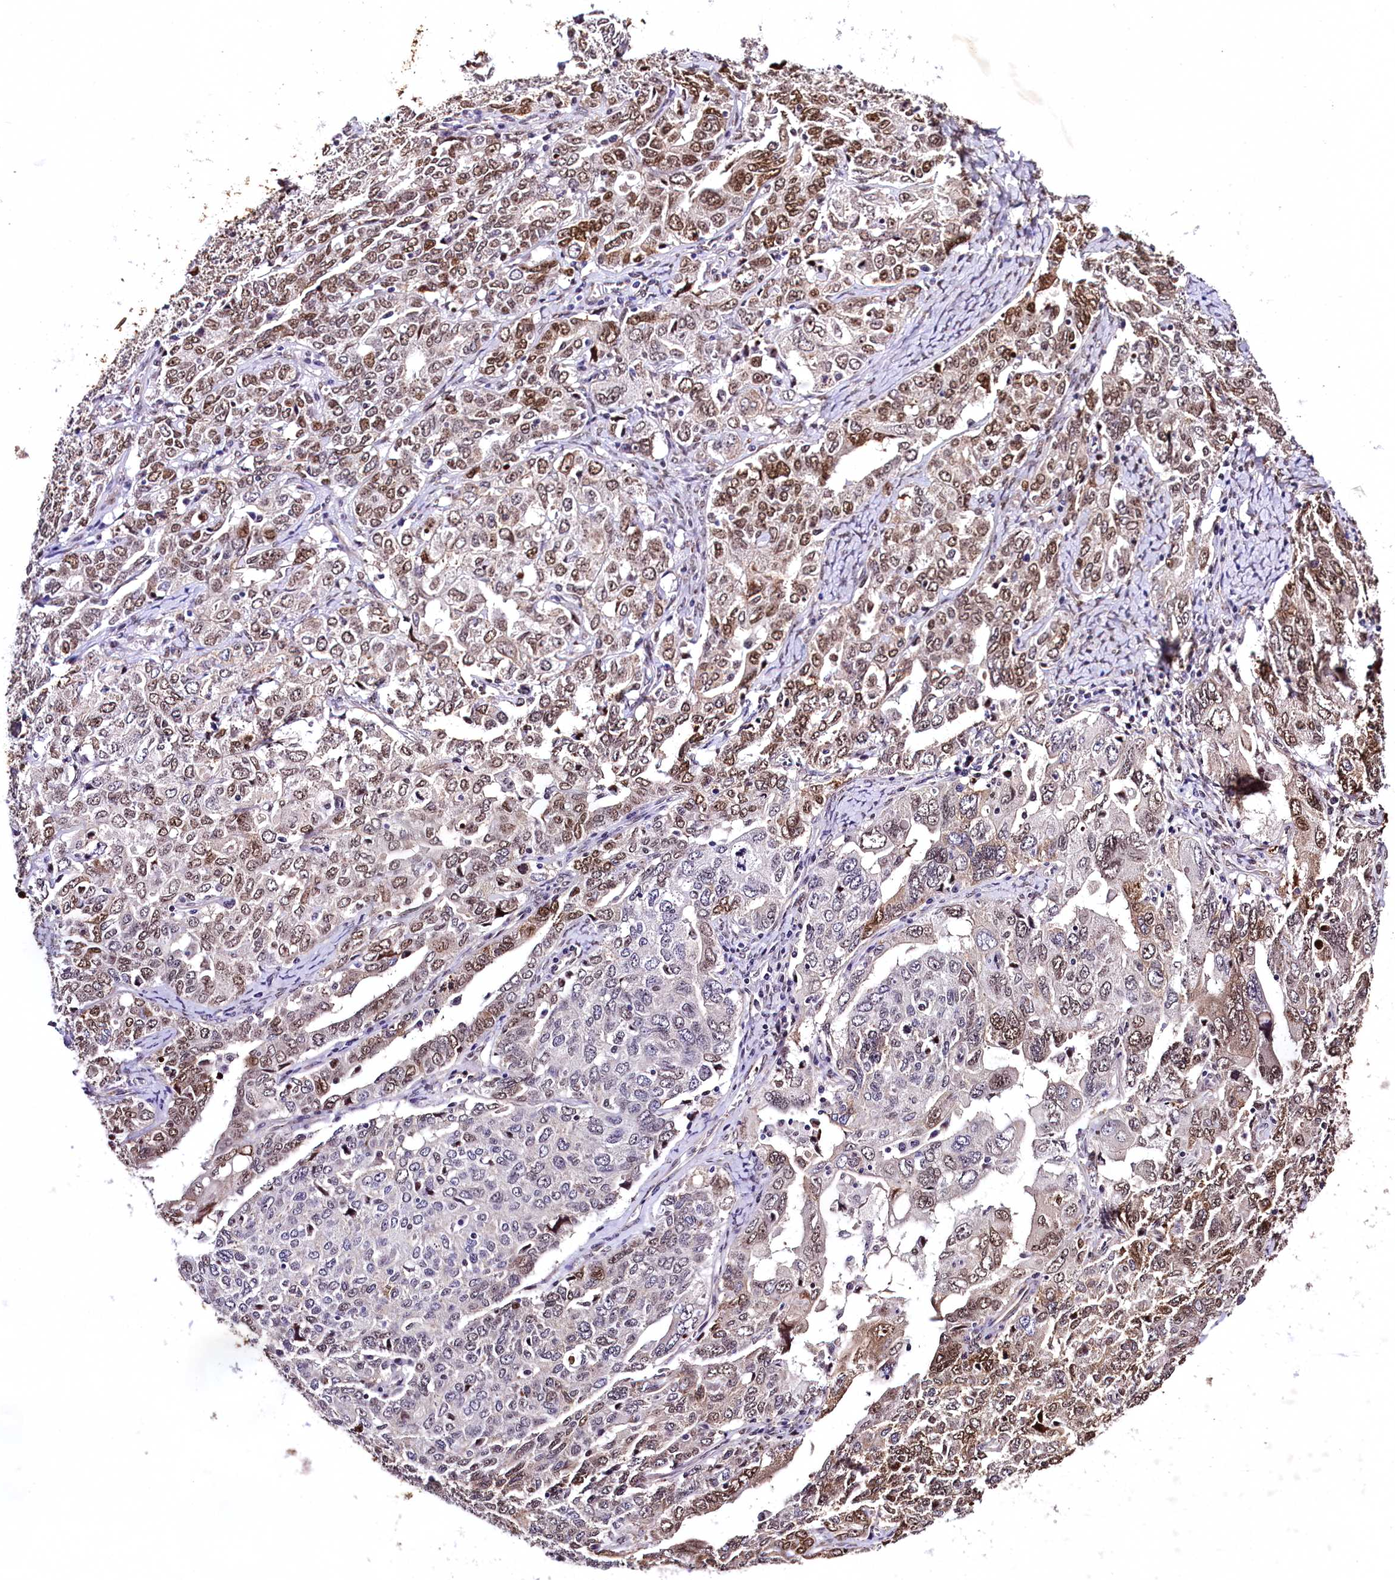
{"staining": {"intensity": "moderate", "quantity": "25%-75%", "location": "nuclear"}, "tissue": "ovarian cancer", "cell_type": "Tumor cells", "image_type": "cancer", "snomed": [{"axis": "morphology", "description": "Carcinoma, endometroid"}, {"axis": "topography", "description": "Ovary"}], "caption": "Immunohistochemical staining of human ovarian cancer exhibits medium levels of moderate nuclear protein expression in about 25%-75% of tumor cells. (brown staining indicates protein expression, while blue staining denotes nuclei).", "gene": "SAMD10", "patient": {"sex": "female", "age": 62}}